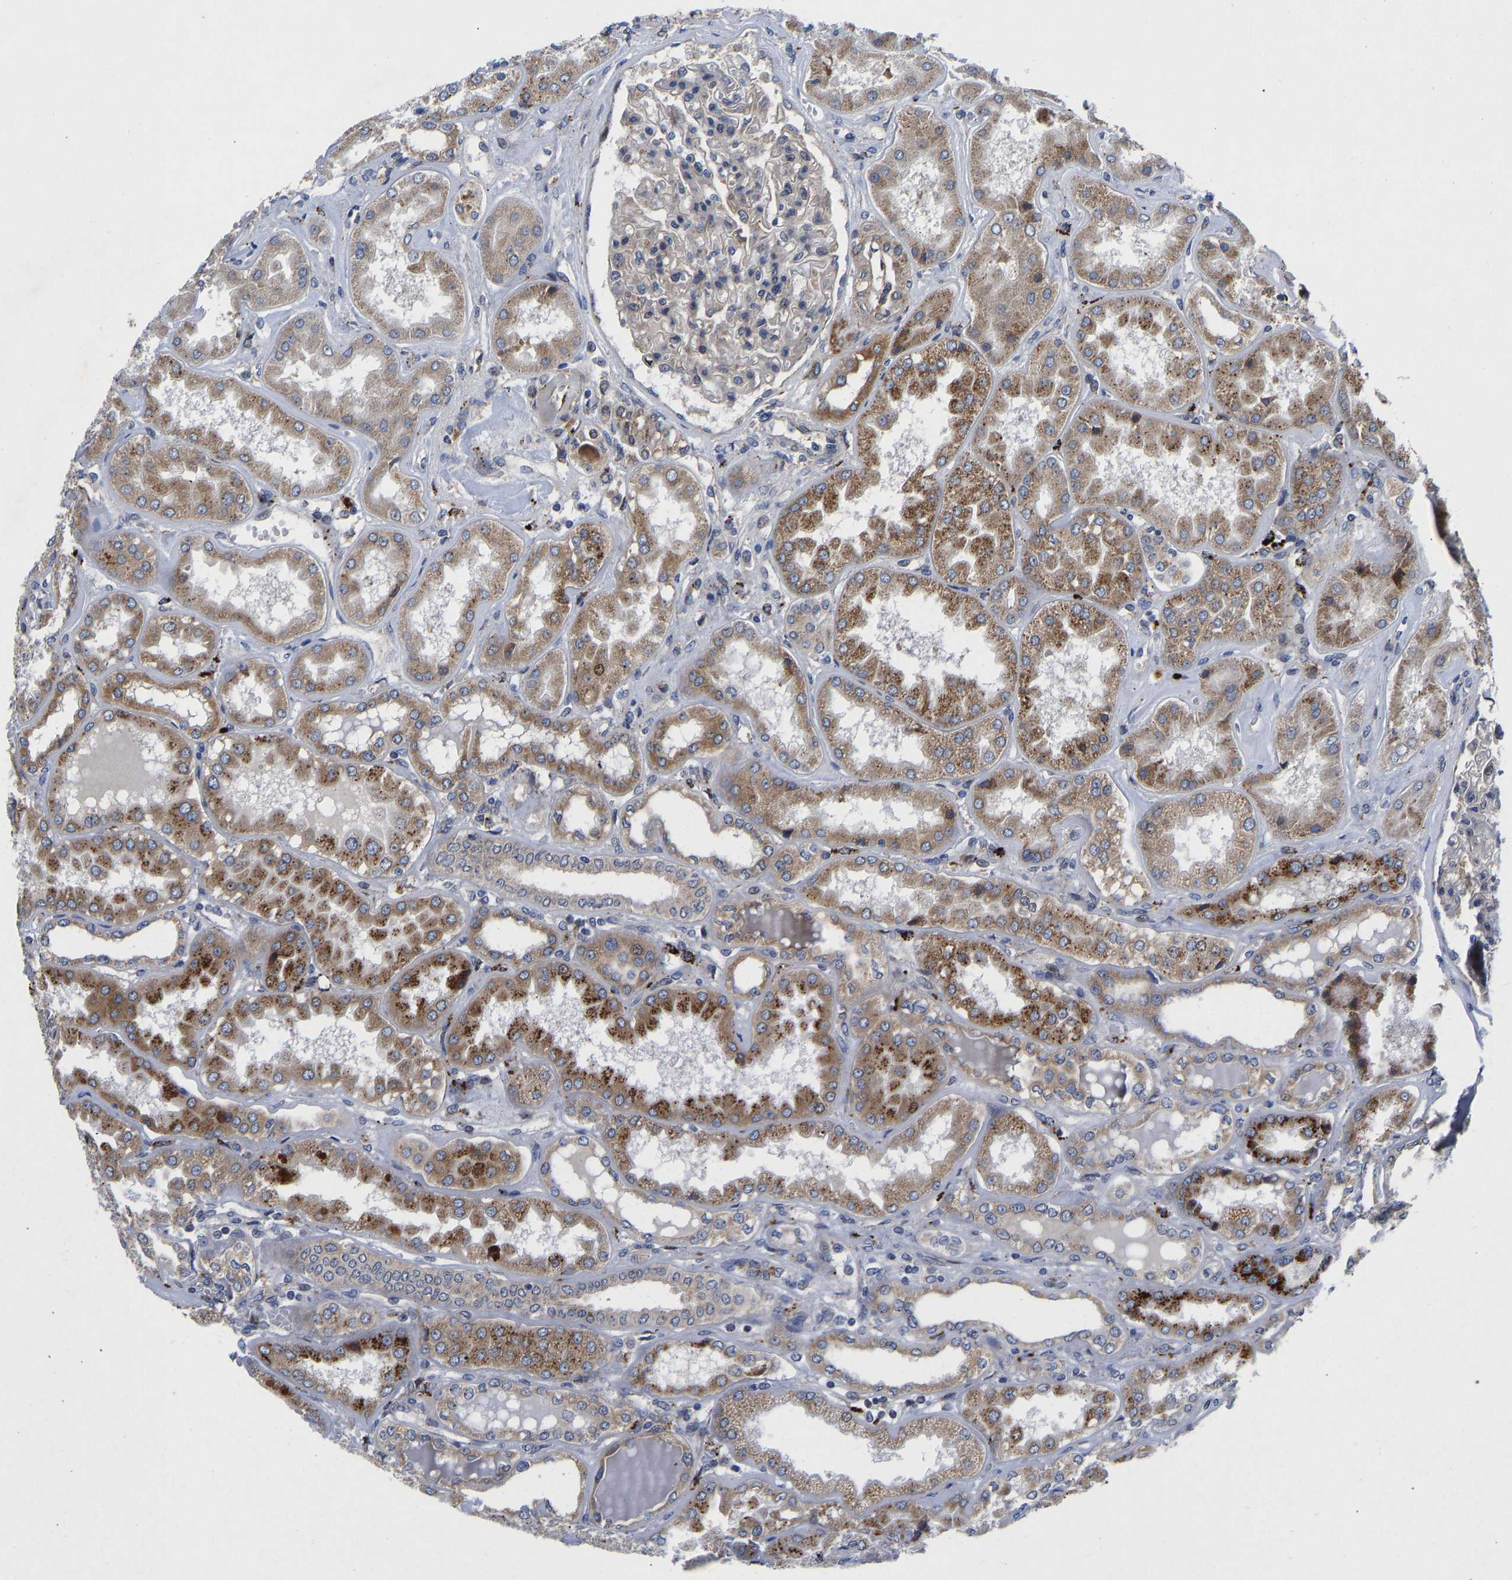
{"staining": {"intensity": "moderate", "quantity": ">75%", "location": "cytoplasmic/membranous"}, "tissue": "kidney", "cell_type": "Cells in glomeruli", "image_type": "normal", "snomed": [{"axis": "morphology", "description": "Normal tissue, NOS"}, {"axis": "topography", "description": "Kidney"}], "caption": "A photomicrograph of kidney stained for a protein shows moderate cytoplasmic/membranous brown staining in cells in glomeruli.", "gene": "TMEM38B", "patient": {"sex": "female", "age": 56}}